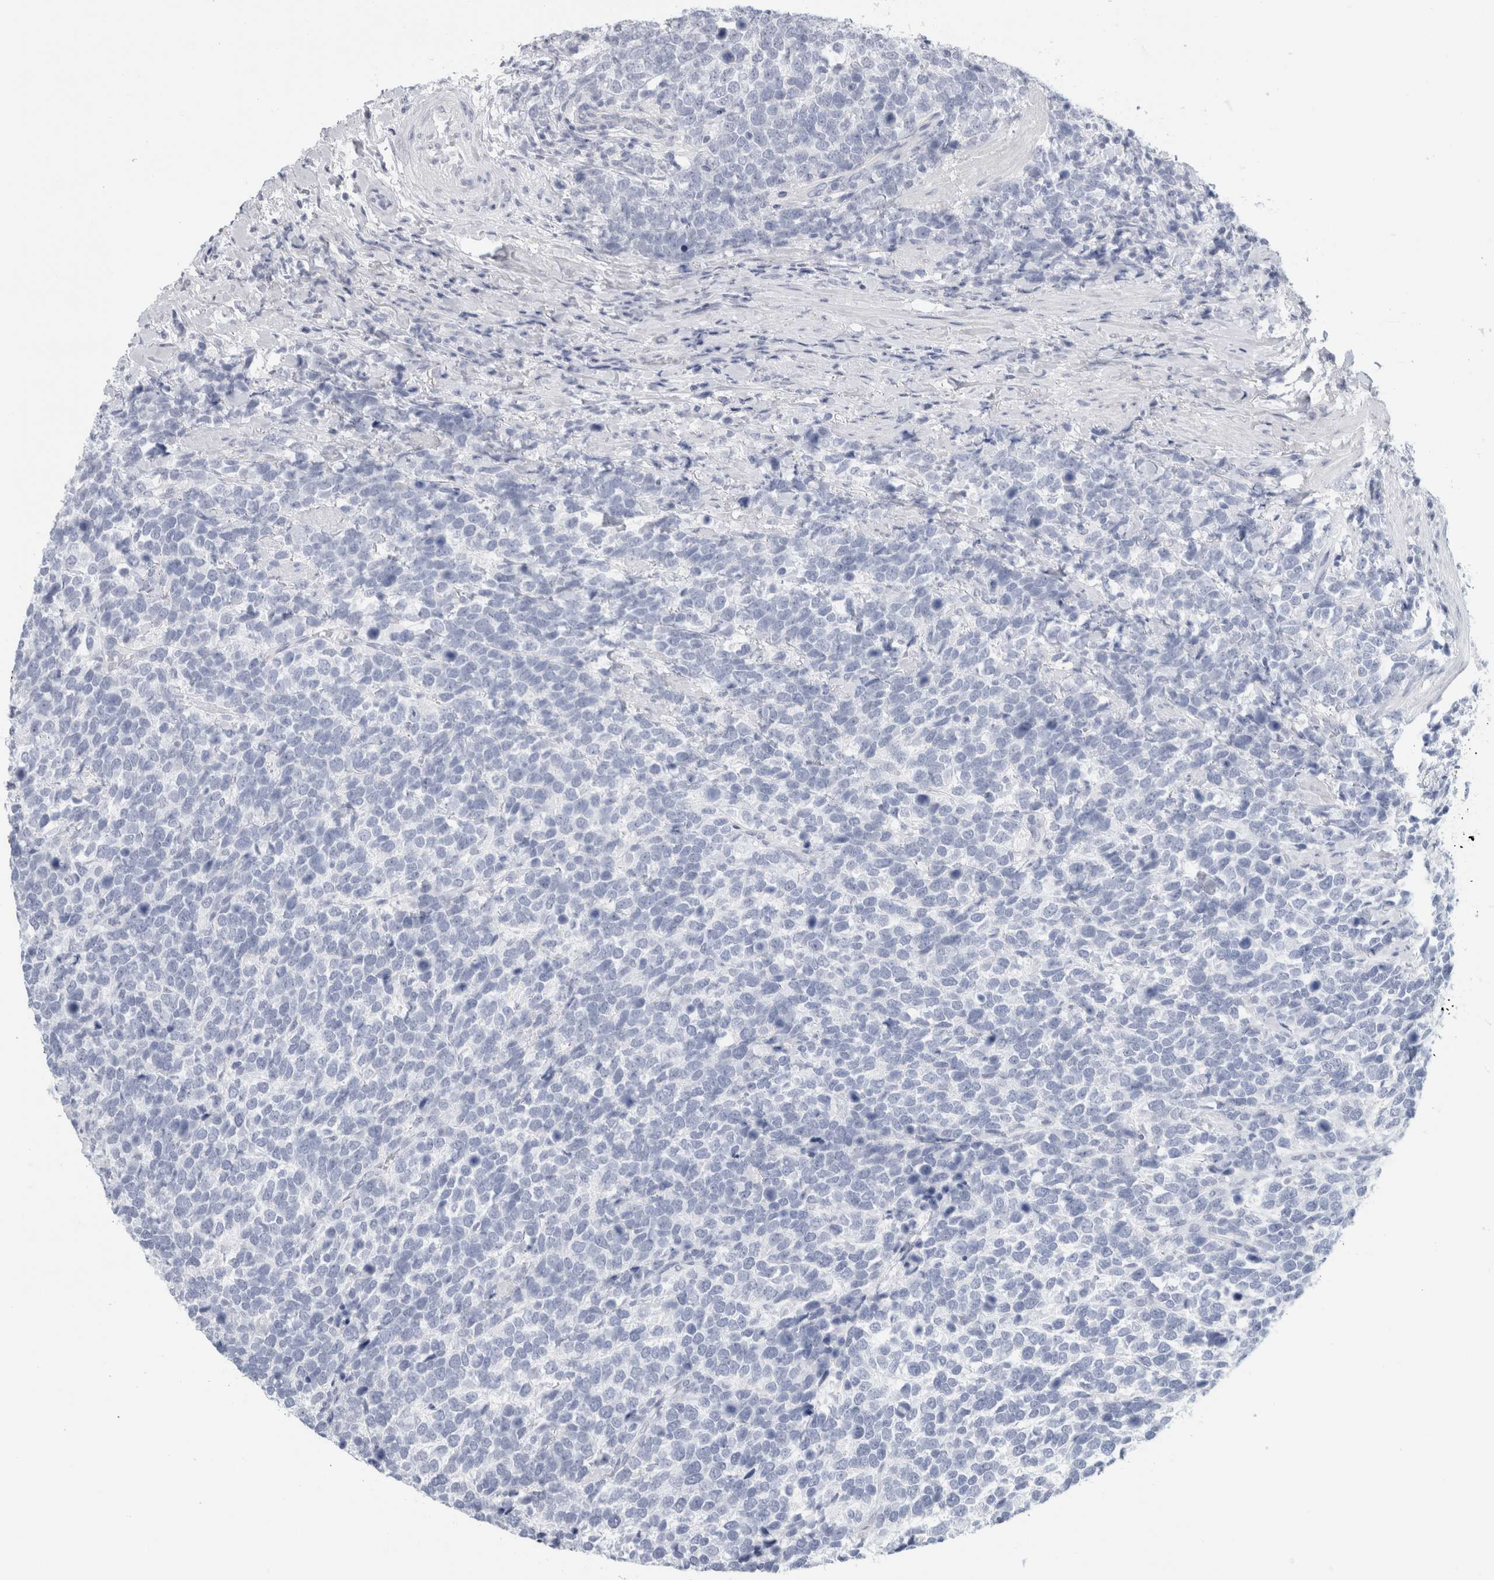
{"staining": {"intensity": "negative", "quantity": "none", "location": "none"}, "tissue": "urothelial cancer", "cell_type": "Tumor cells", "image_type": "cancer", "snomed": [{"axis": "morphology", "description": "Urothelial carcinoma, High grade"}, {"axis": "topography", "description": "Urinary bladder"}], "caption": "Tumor cells are negative for protein expression in human urothelial cancer.", "gene": "RPH3AL", "patient": {"sex": "female", "age": 82}}